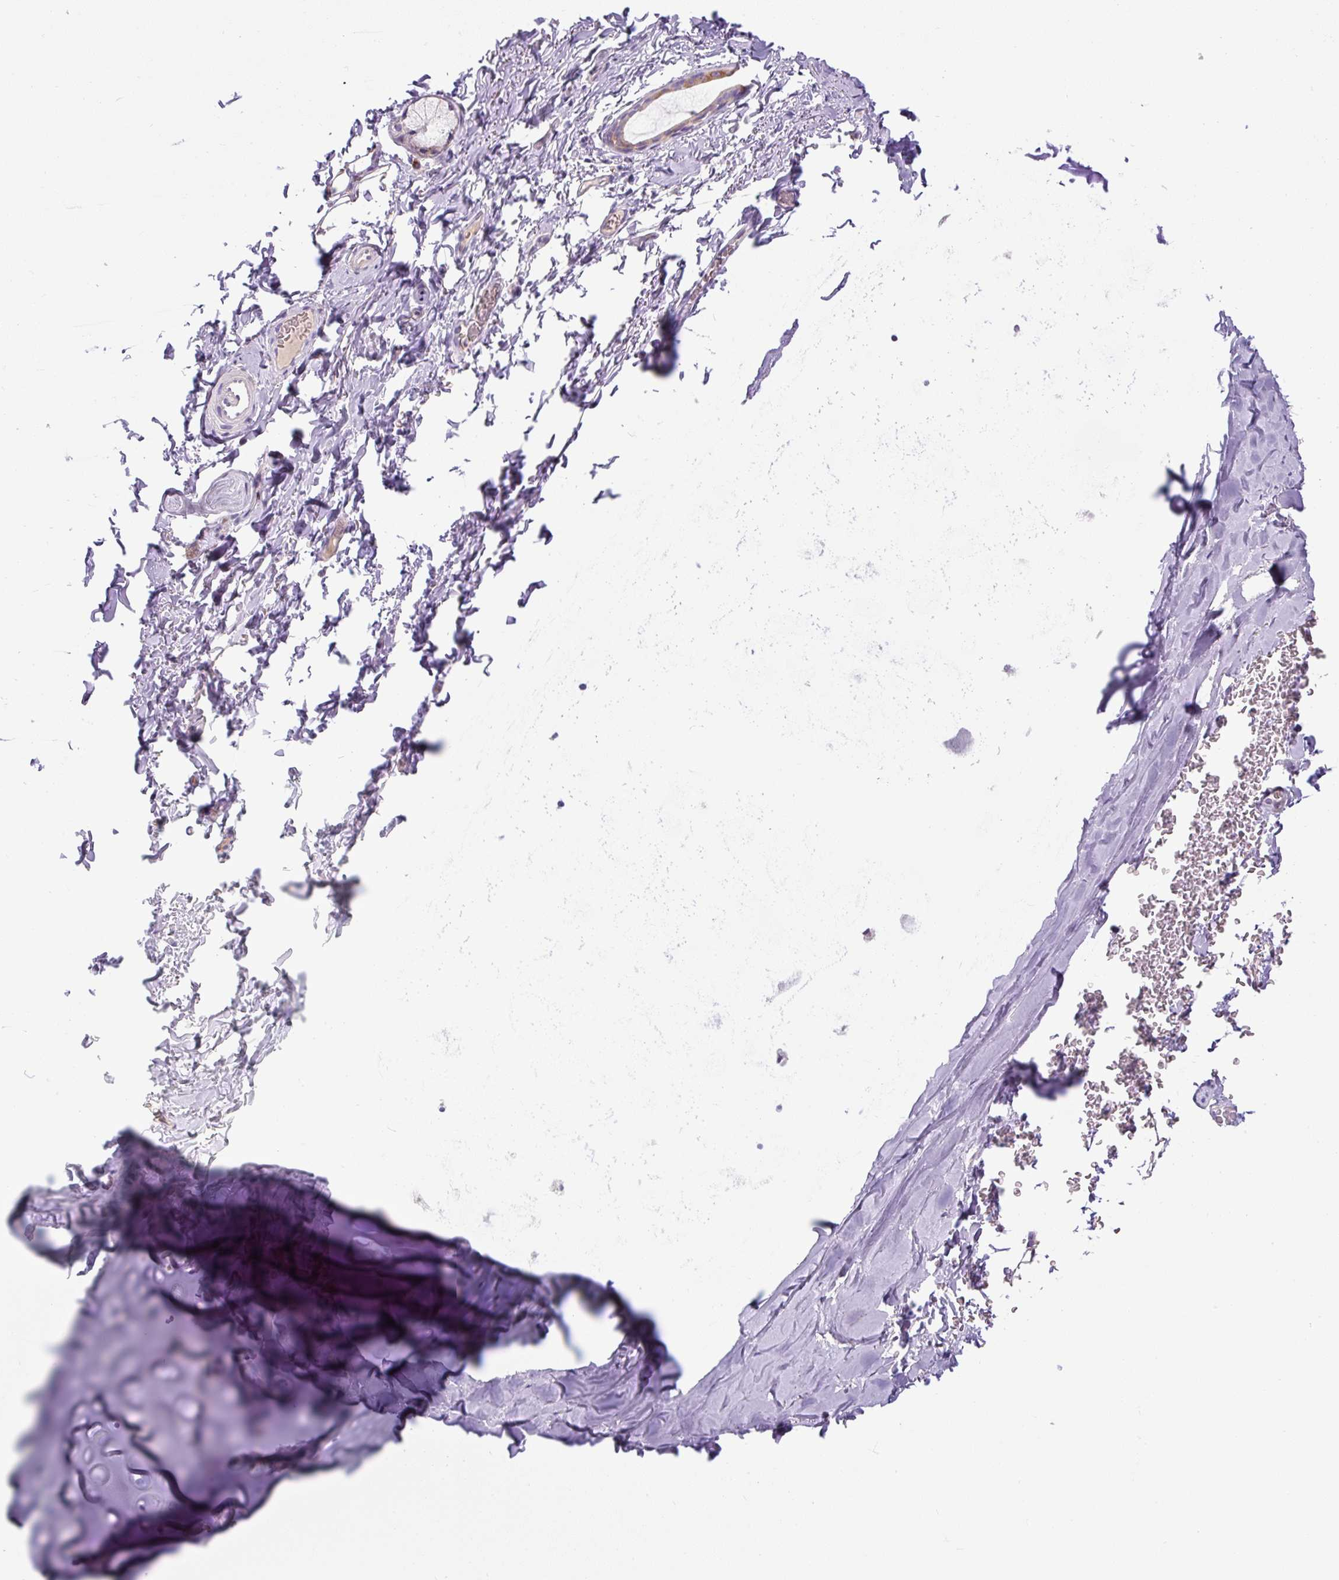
{"staining": {"intensity": "negative", "quantity": "none", "location": "none"}, "tissue": "adipose tissue", "cell_type": "Adipocytes", "image_type": "normal", "snomed": [{"axis": "morphology", "description": "Normal tissue, NOS"}, {"axis": "topography", "description": "Cartilage tissue"}, {"axis": "topography", "description": "Bronchus"}, {"axis": "topography", "description": "Peripheral nerve tissue"}], "caption": "This photomicrograph is of normal adipose tissue stained with immunohistochemistry (IHC) to label a protein in brown with the nuclei are counter-stained blue. There is no staining in adipocytes. Nuclei are stained in blue.", "gene": "ZNF596", "patient": {"sex": "male", "age": 67}}